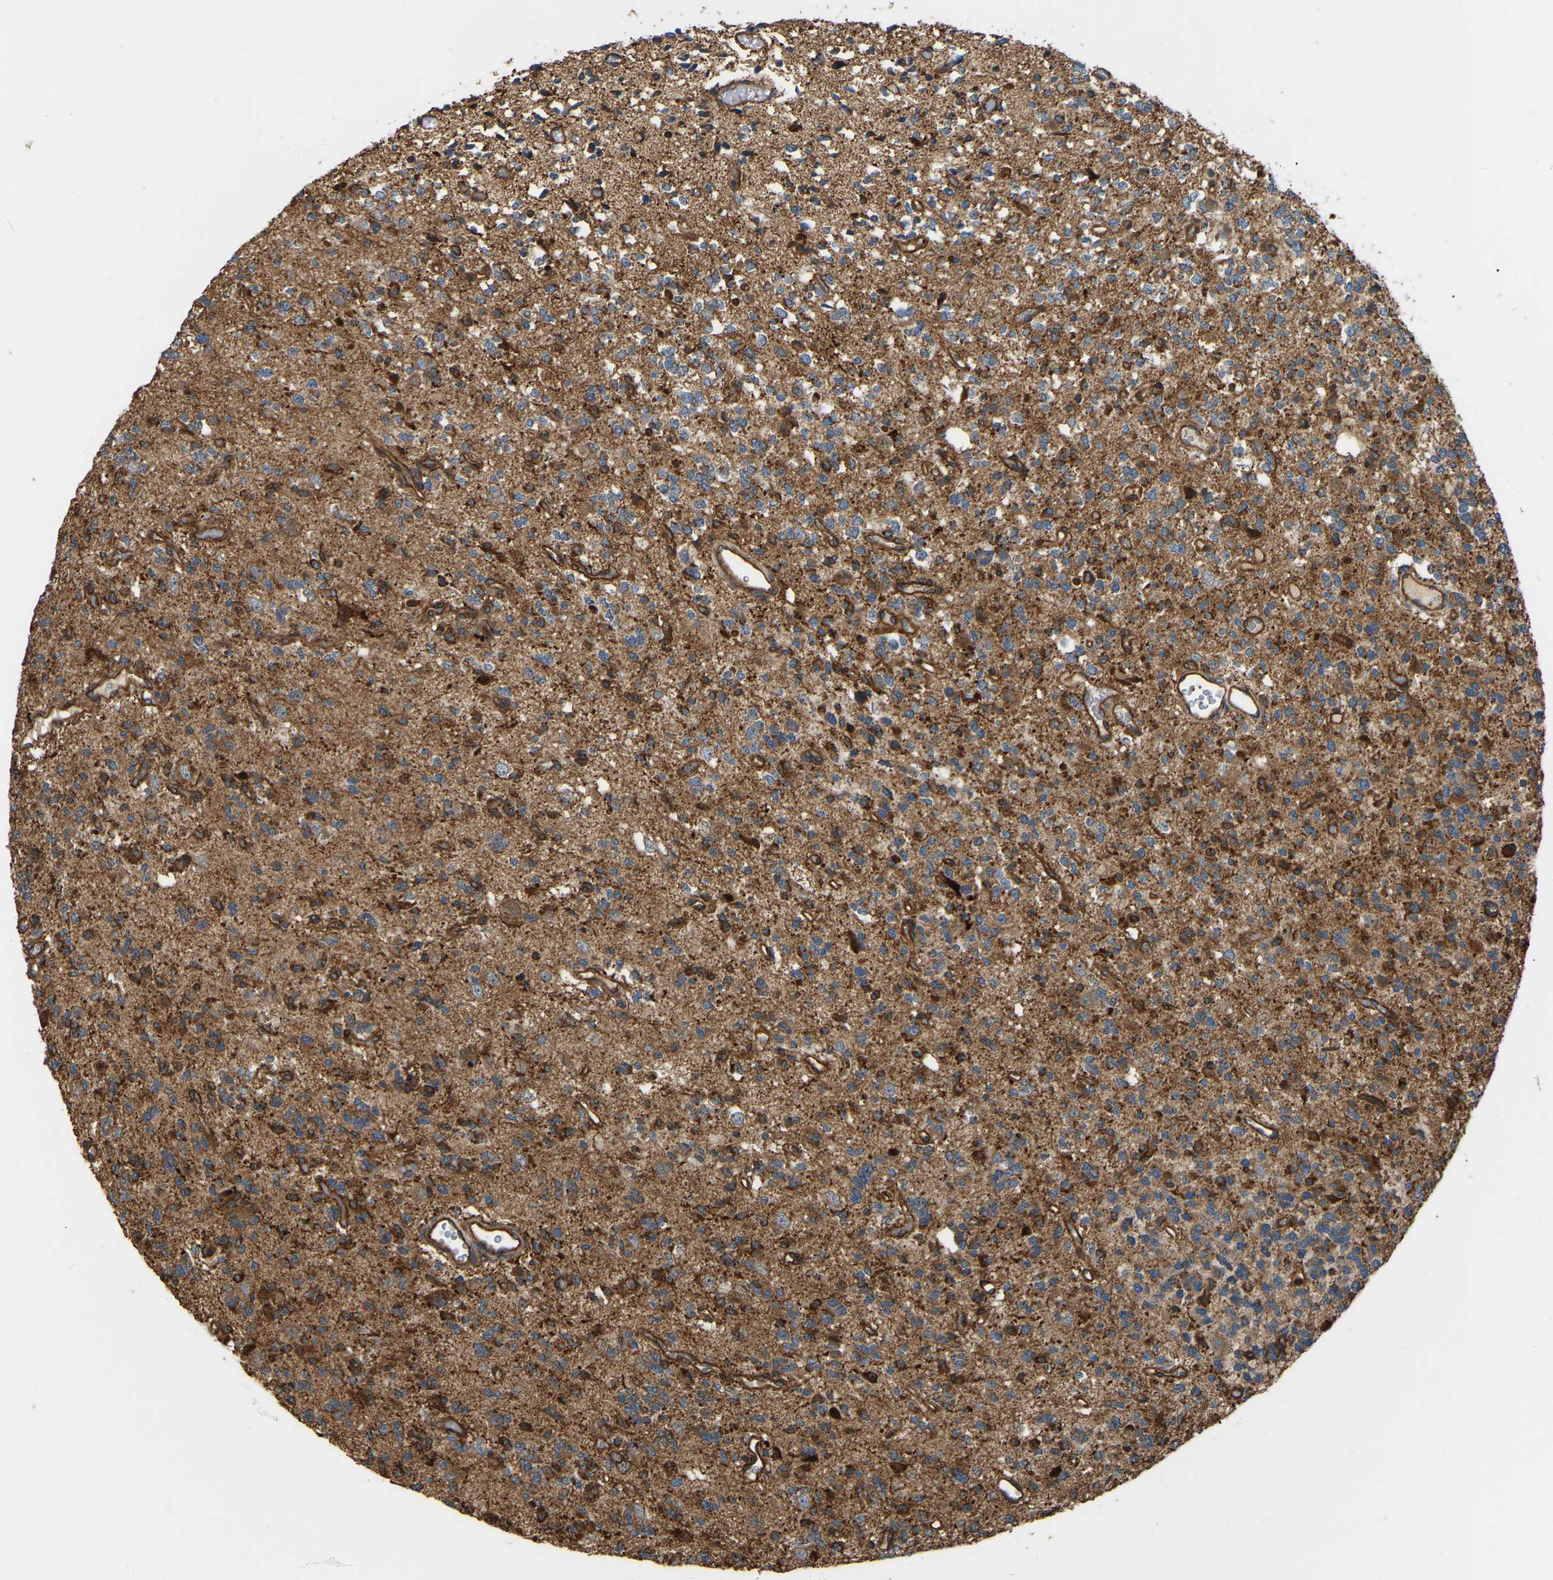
{"staining": {"intensity": "moderate", "quantity": ">75%", "location": "cytoplasmic/membranous"}, "tissue": "glioma", "cell_type": "Tumor cells", "image_type": "cancer", "snomed": [{"axis": "morphology", "description": "Glioma, malignant, Low grade"}, {"axis": "topography", "description": "Brain"}], "caption": "IHC image of glioma stained for a protein (brown), which displays medium levels of moderate cytoplasmic/membranous staining in approximately >75% of tumor cells.", "gene": "SAMD9L", "patient": {"sex": "male", "age": 38}}